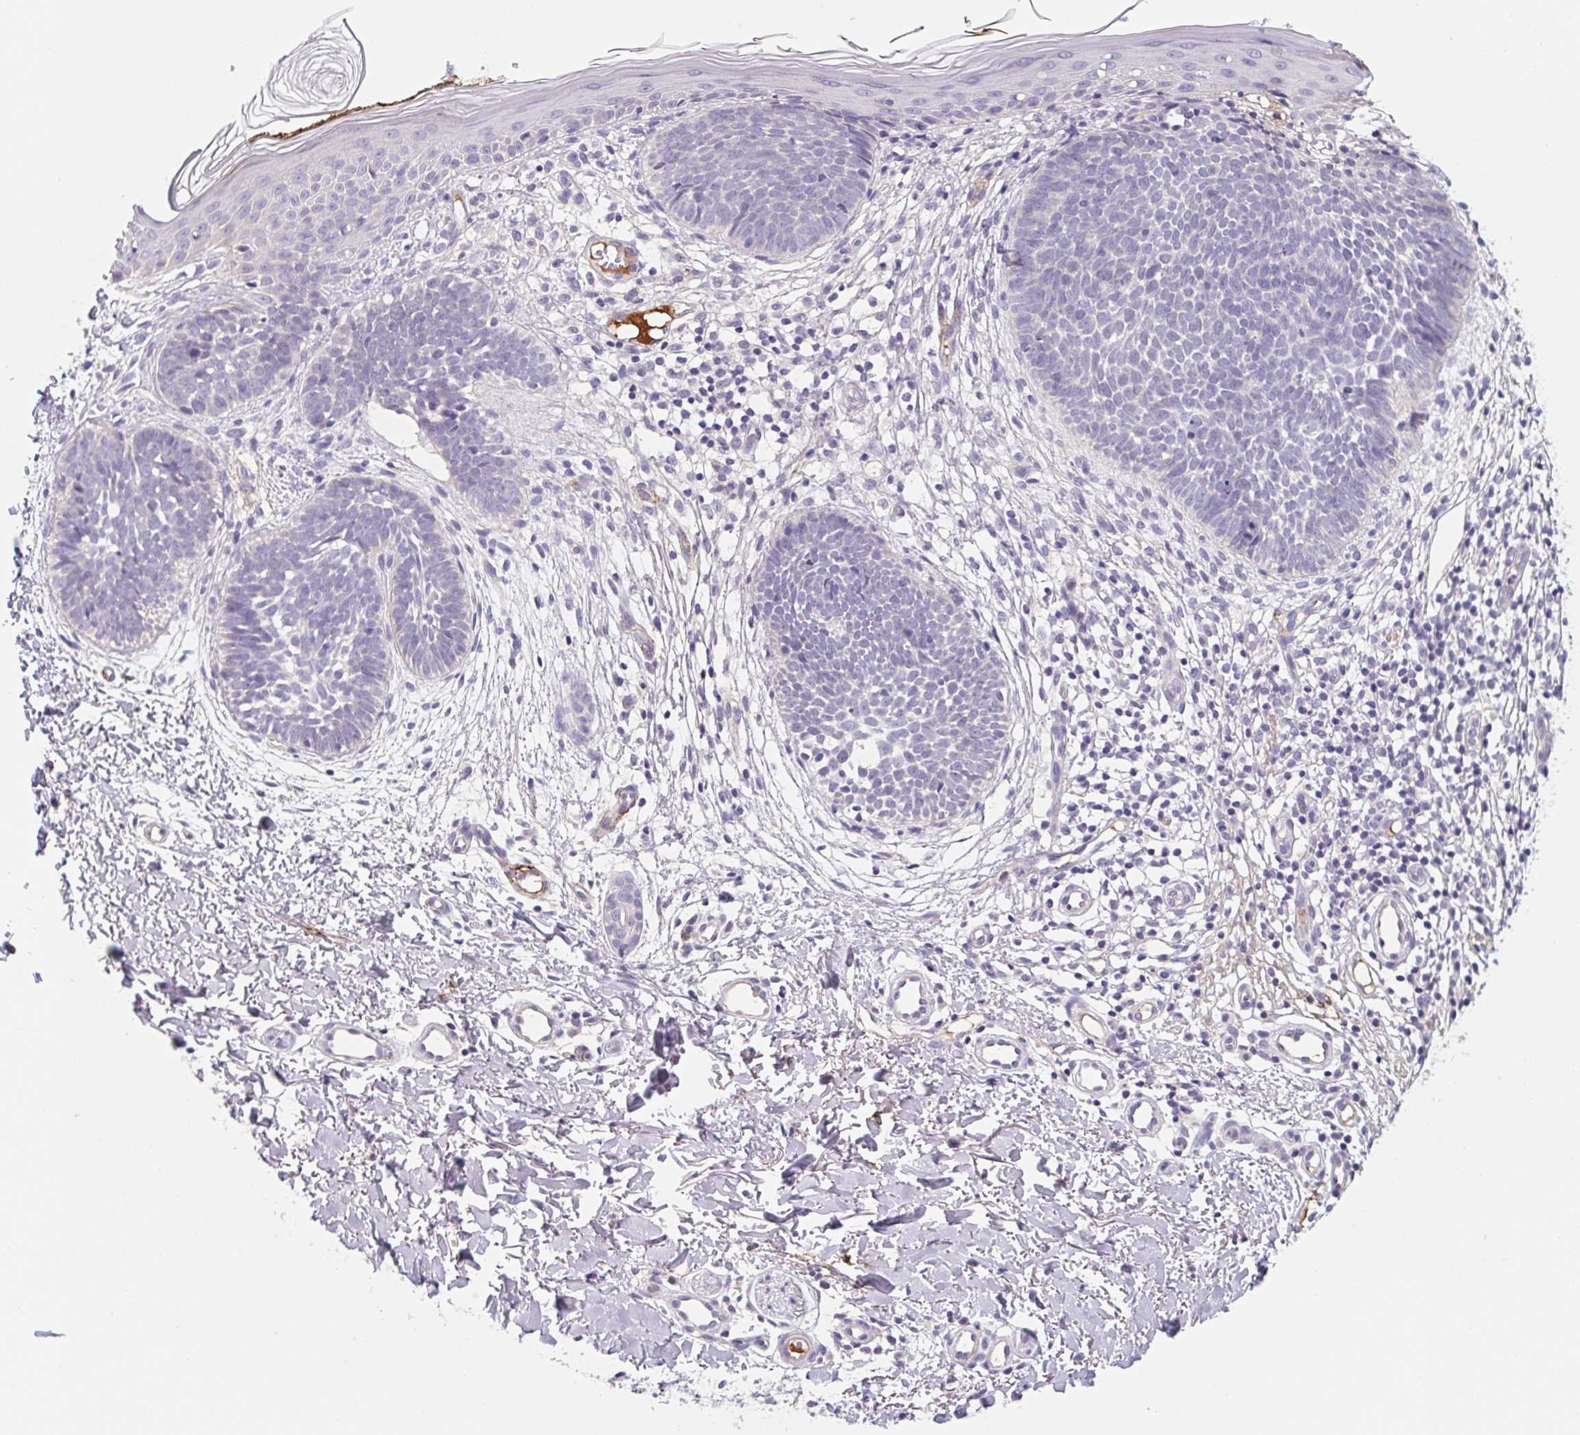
{"staining": {"intensity": "negative", "quantity": "none", "location": "none"}, "tissue": "skin cancer", "cell_type": "Tumor cells", "image_type": "cancer", "snomed": [{"axis": "morphology", "description": "Basal cell carcinoma"}, {"axis": "topography", "description": "Skin"}], "caption": "Immunohistochemical staining of human skin basal cell carcinoma displays no significant expression in tumor cells.", "gene": "LPA", "patient": {"sex": "female", "age": 51}}